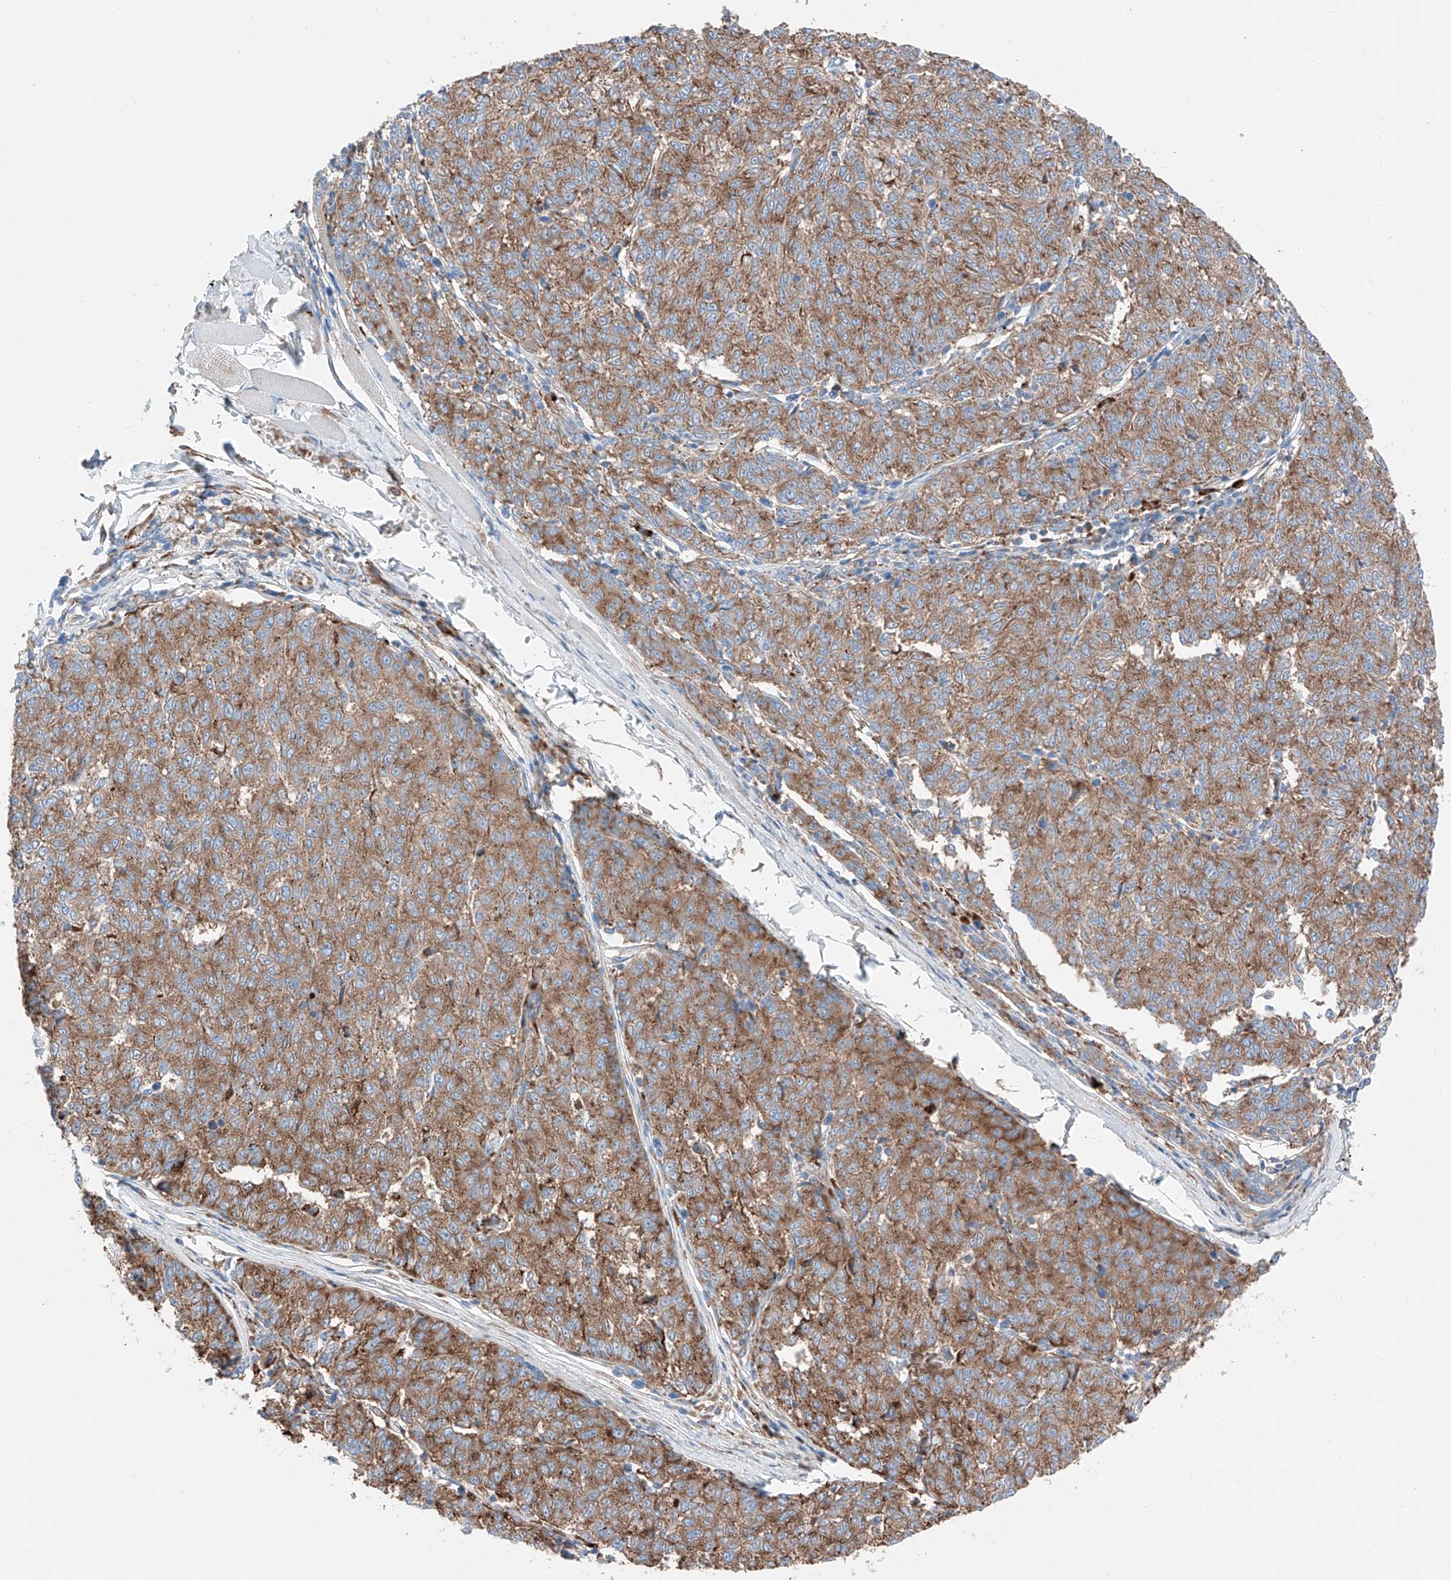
{"staining": {"intensity": "moderate", "quantity": ">75%", "location": "cytoplasmic/membranous"}, "tissue": "melanoma", "cell_type": "Tumor cells", "image_type": "cancer", "snomed": [{"axis": "morphology", "description": "Malignant melanoma, NOS"}, {"axis": "topography", "description": "Skin"}], "caption": "Protein analysis of melanoma tissue shows moderate cytoplasmic/membranous staining in about >75% of tumor cells.", "gene": "CRELD1", "patient": {"sex": "female", "age": 72}}